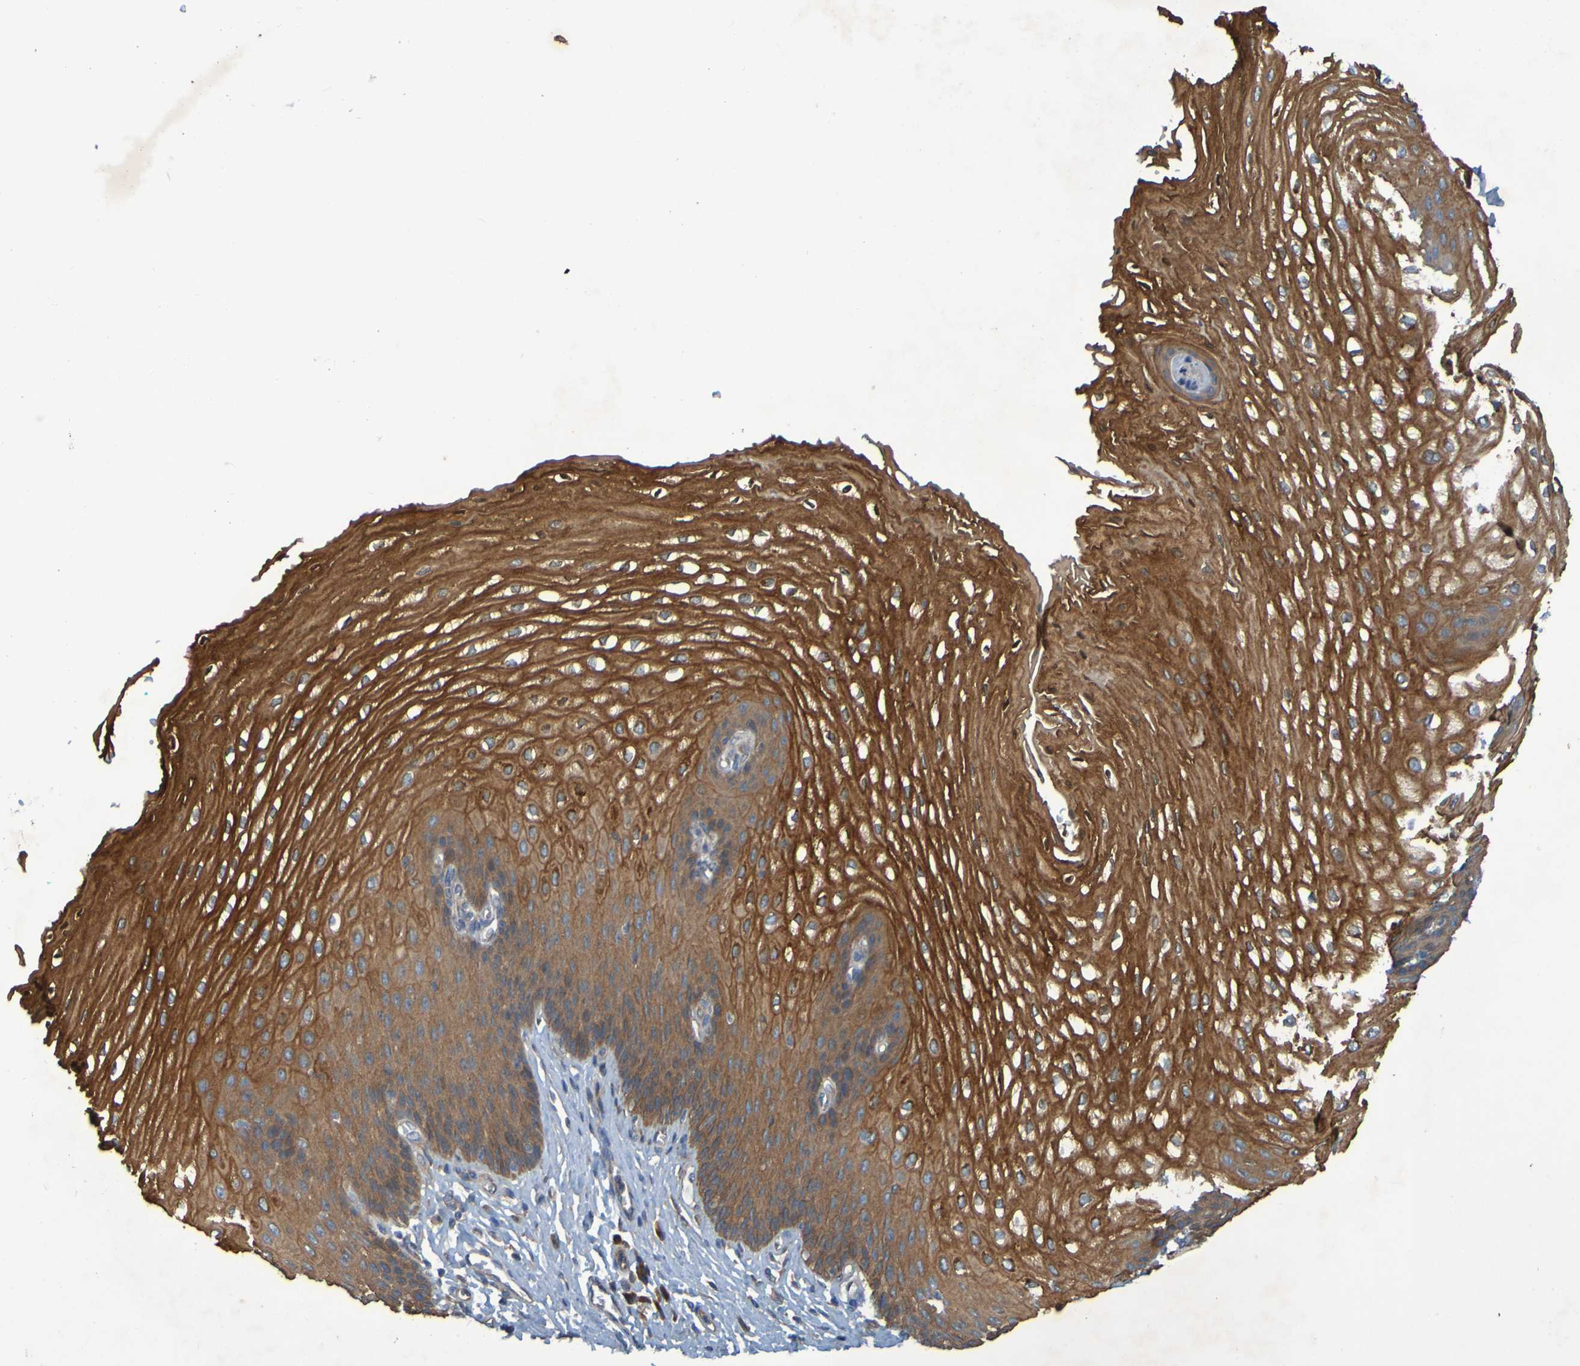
{"staining": {"intensity": "moderate", "quantity": ">75%", "location": "cytoplasmic/membranous"}, "tissue": "esophagus", "cell_type": "Squamous epithelial cells", "image_type": "normal", "snomed": [{"axis": "morphology", "description": "Normal tissue, NOS"}, {"axis": "topography", "description": "Esophagus"}], "caption": "Protein staining by immunohistochemistry displays moderate cytoplasmic/membranous expression in approximately >75% of squamous epithelial cells in benign esophagus.", "gene": "DNAJC4", "patient": {"sex": "male", "age": 54}}